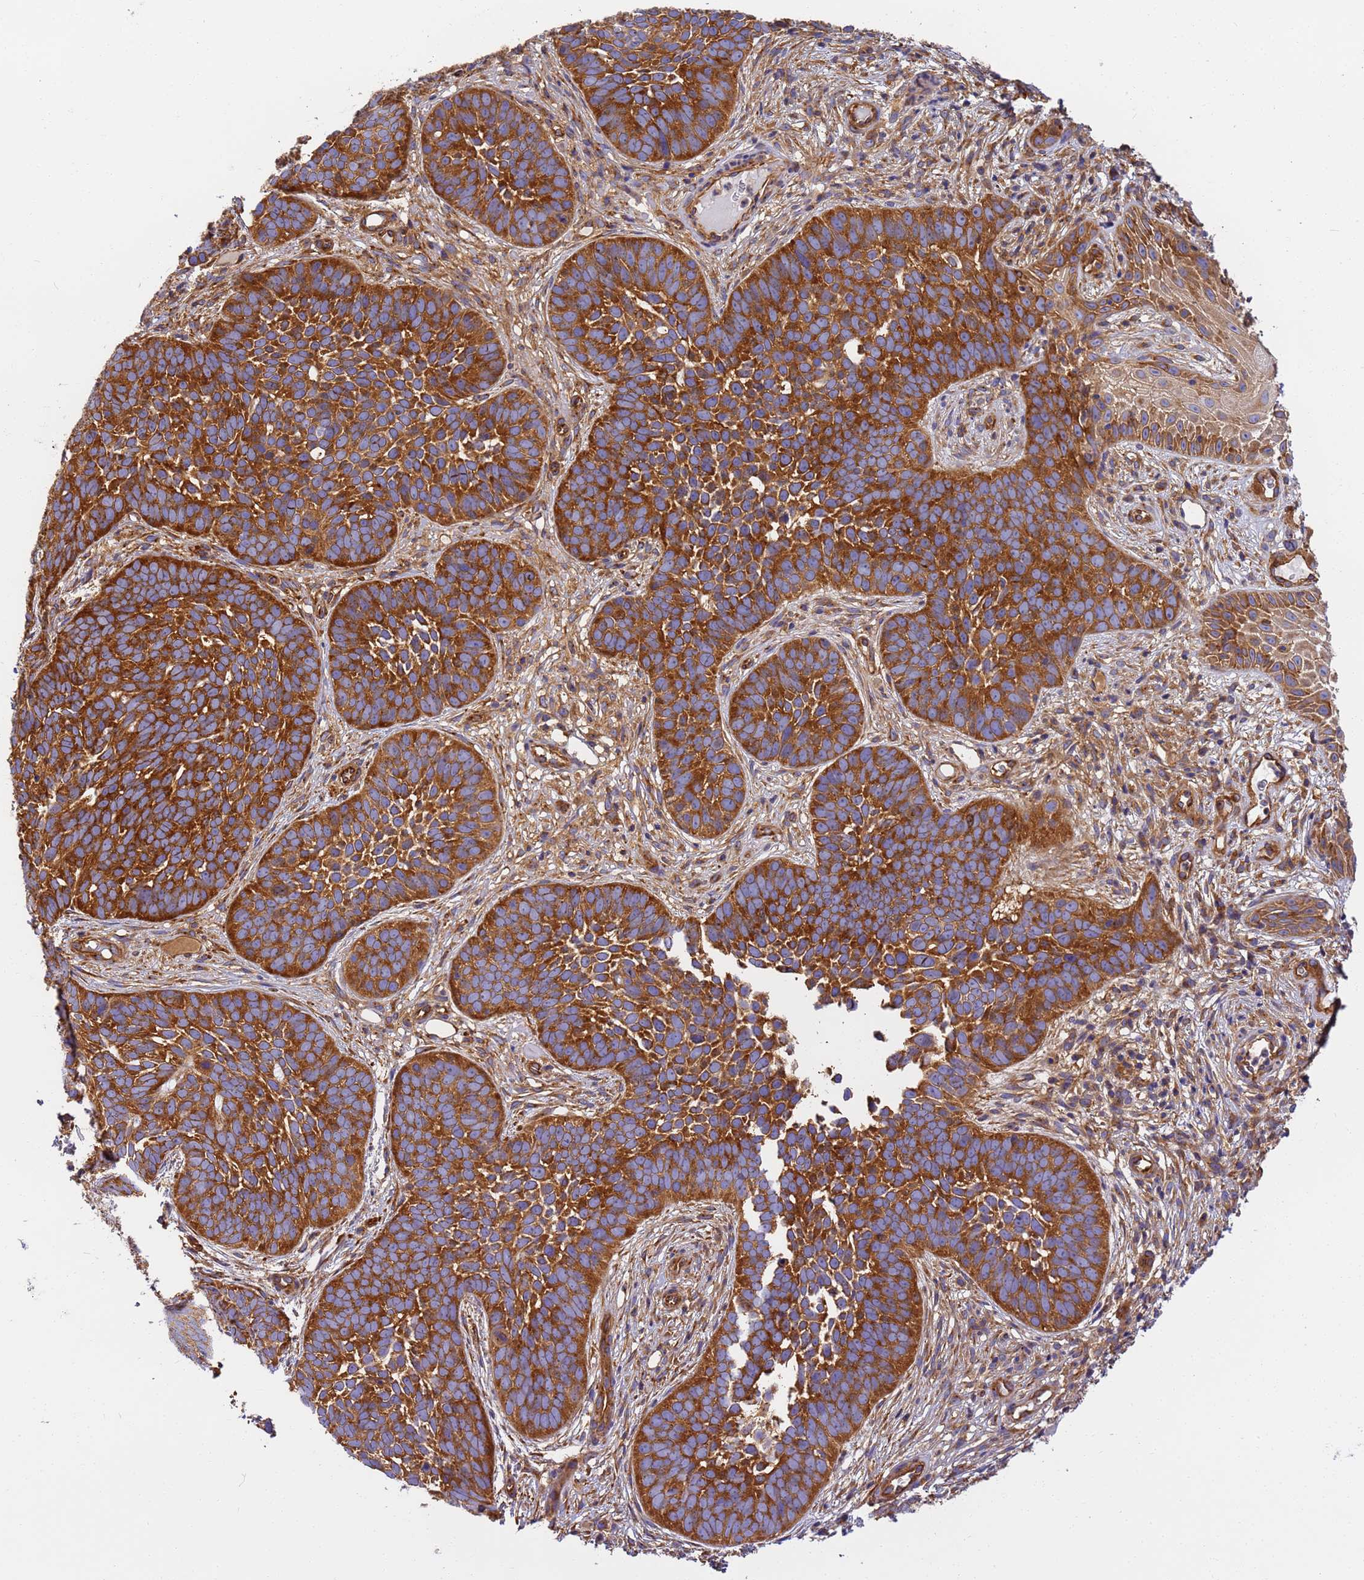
{"staining": {"intensity": "strong", "quantity": ">75%", "location": "cytoplasmic/membranous"}, "tissue": "skin cancer", "cell_type": "Tumor cells", "image_type": "cancer", "snomed": [{"axis": "morphology", "description": "Basal cell carcinoma"}, {"axis": "topography", "description": "Skin"}], "caption": "Skin basal cell carcinoma stained with a protein marker reveals strong staining in tumor cells.", "gene": "DYNC1I2", "patient": {"sex": "male", "age": 89}}